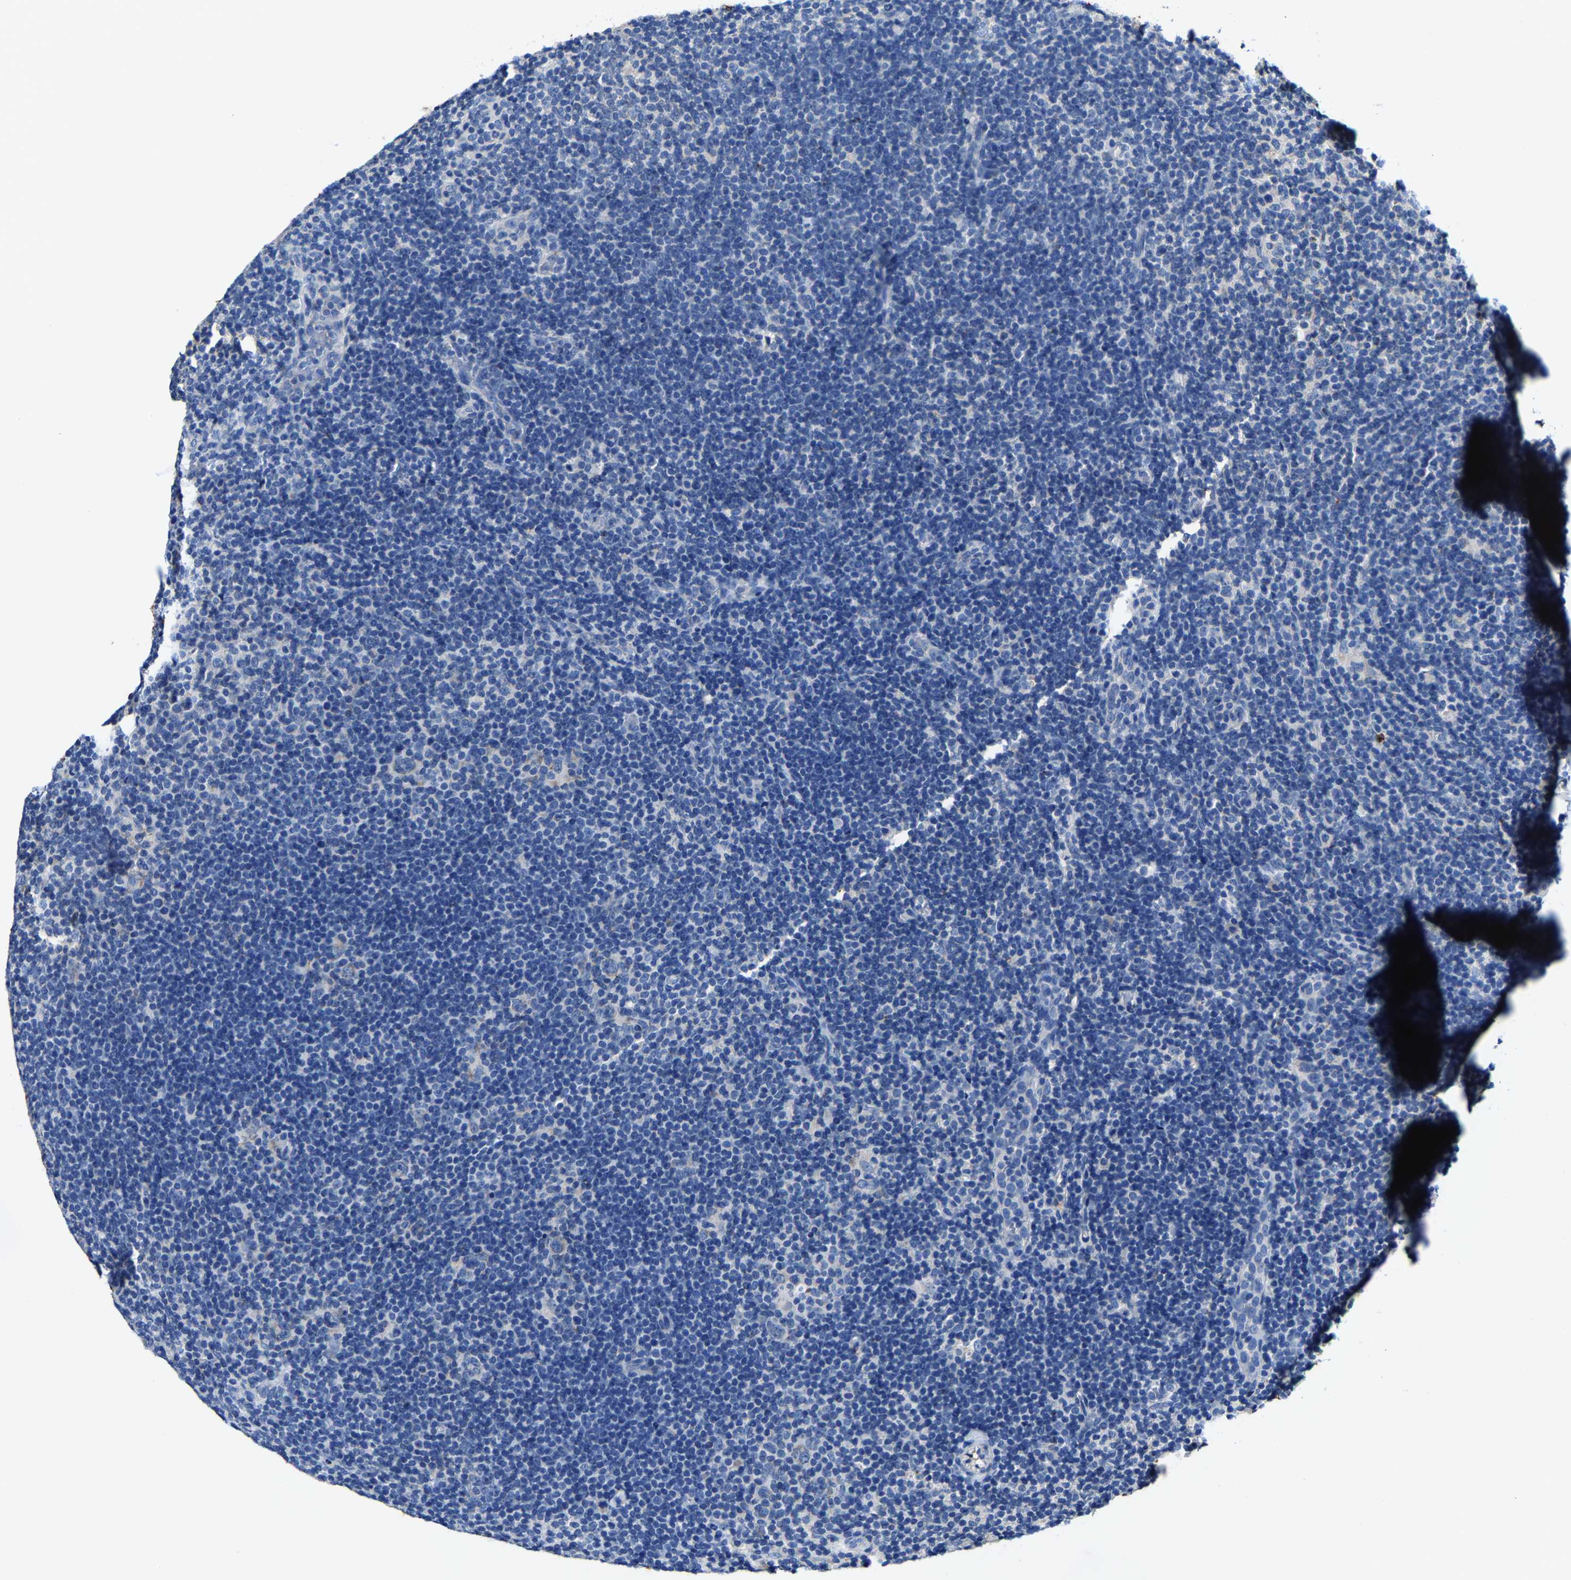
{"staining": {"intensity": "negative", "quantity": "none", "location": "none"}, "tissue": "lymphoma", "cell_type": "Tumor cells", "image_type": "cancer", "snomed": [{"axis": "morphology", "description": "Hodgkin's disease, NOS"}, {"axis": "topography", "description": "Lymph node"}], "caption": "Immunohistochemistry image of lymphoma stained for a protein (brown), which demonstrates no positivity in tumor cells.", "gene": "SLC25A25", "patient": {"sex": "female", "age": 57}}